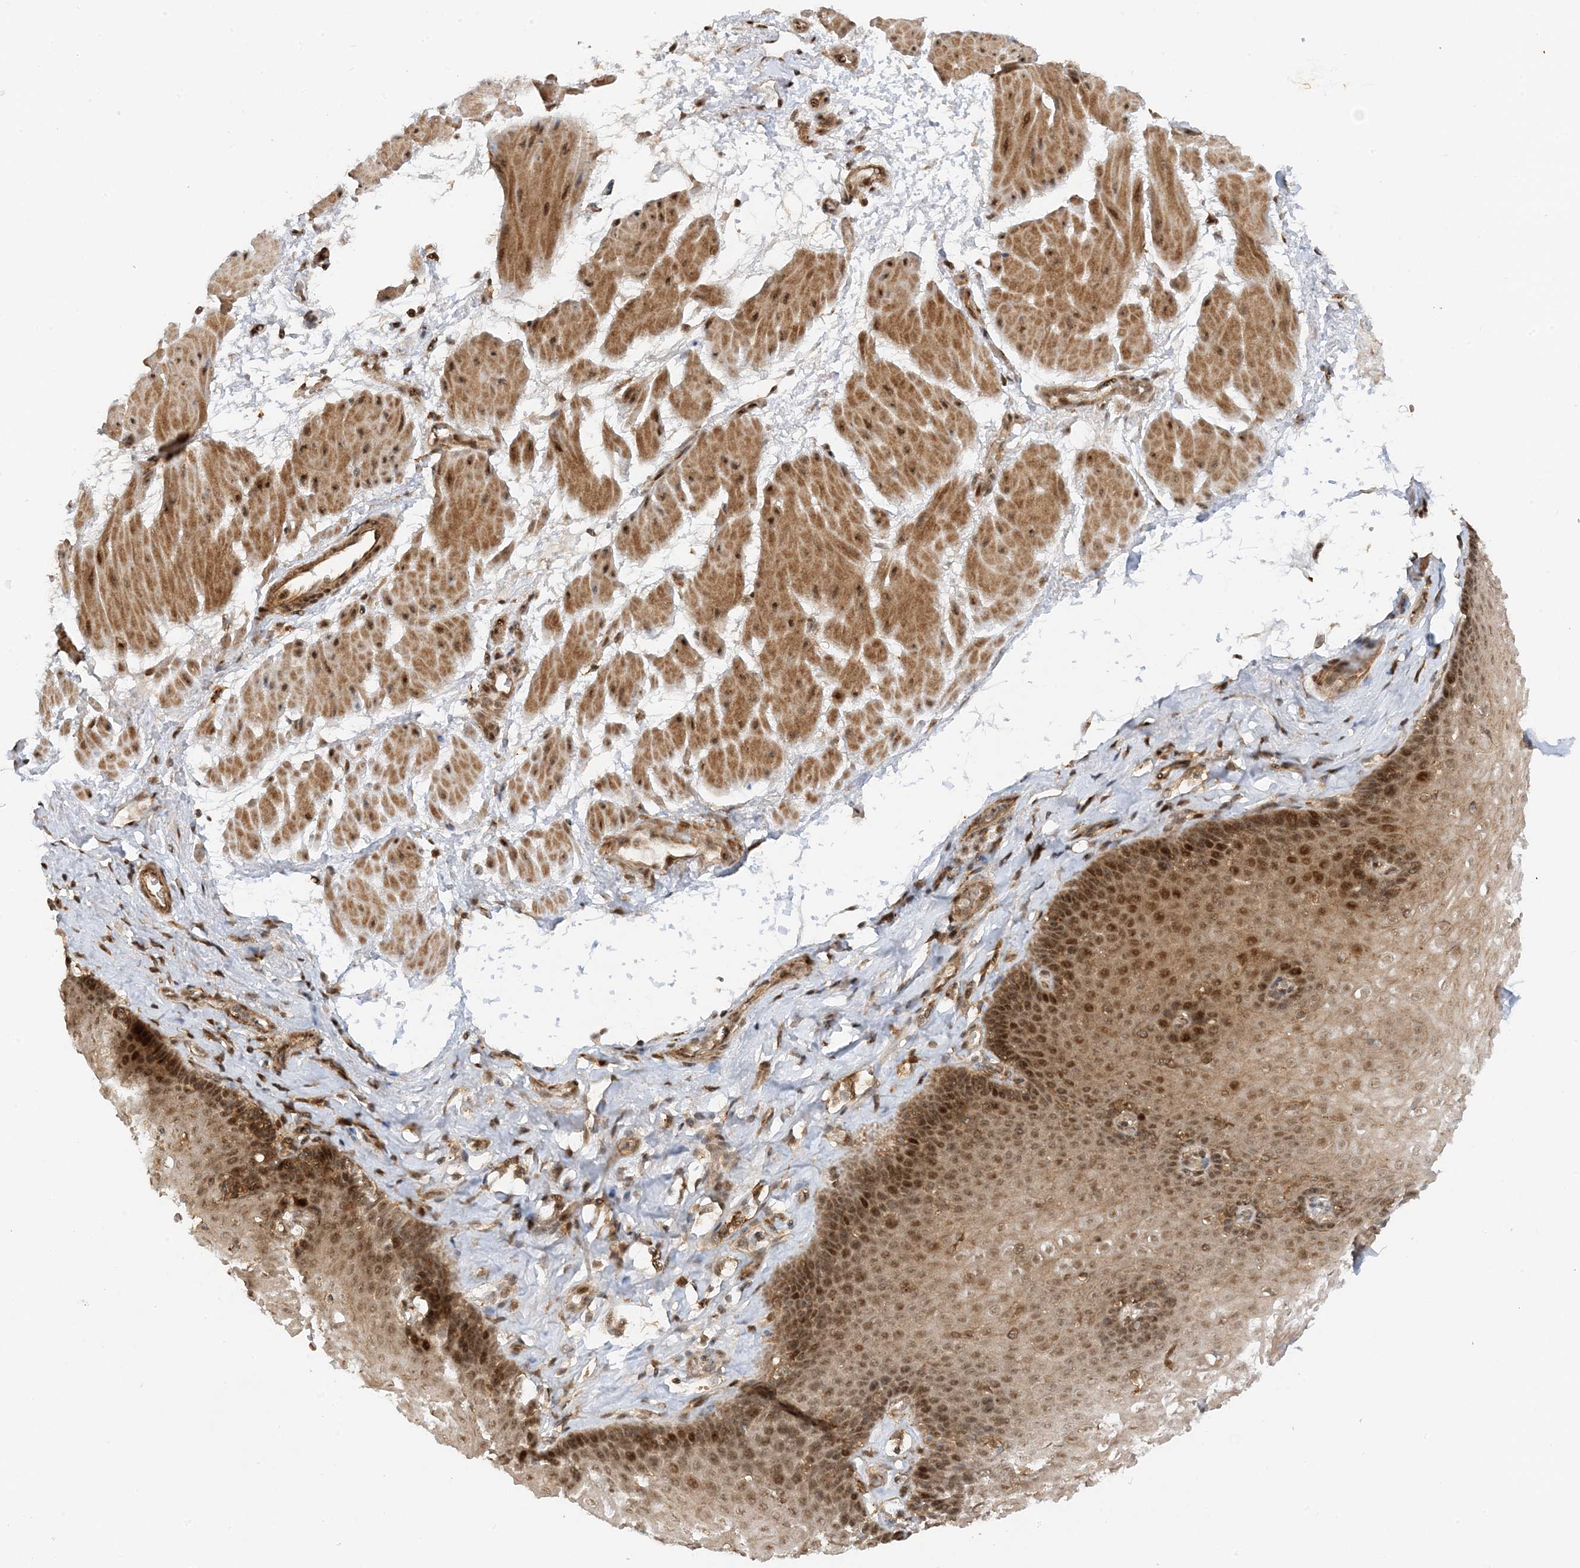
{"staining": {"intensity": "moderate", "quantity": ">75%", "location": "cytoplasmic/membranous,nuclear"}, "tissue": "esophagus", "cell_type": "Squamous epithelial cells", "image_type": "normal", "snomed": [{"axis": "morphology", "description": "Normal tissue, NOS"}, {"axis": "topography", "description": "Esophagus"}], "caption": "Immunohistochemical staining of unremarkable esophagus displays medium levels of moderate cytoplasmic/membranous,nuclear expression in about >75% of squamous epithelial cells.", "gene": "TATDN3", "patient": {"sex": "female", "age": 66}}